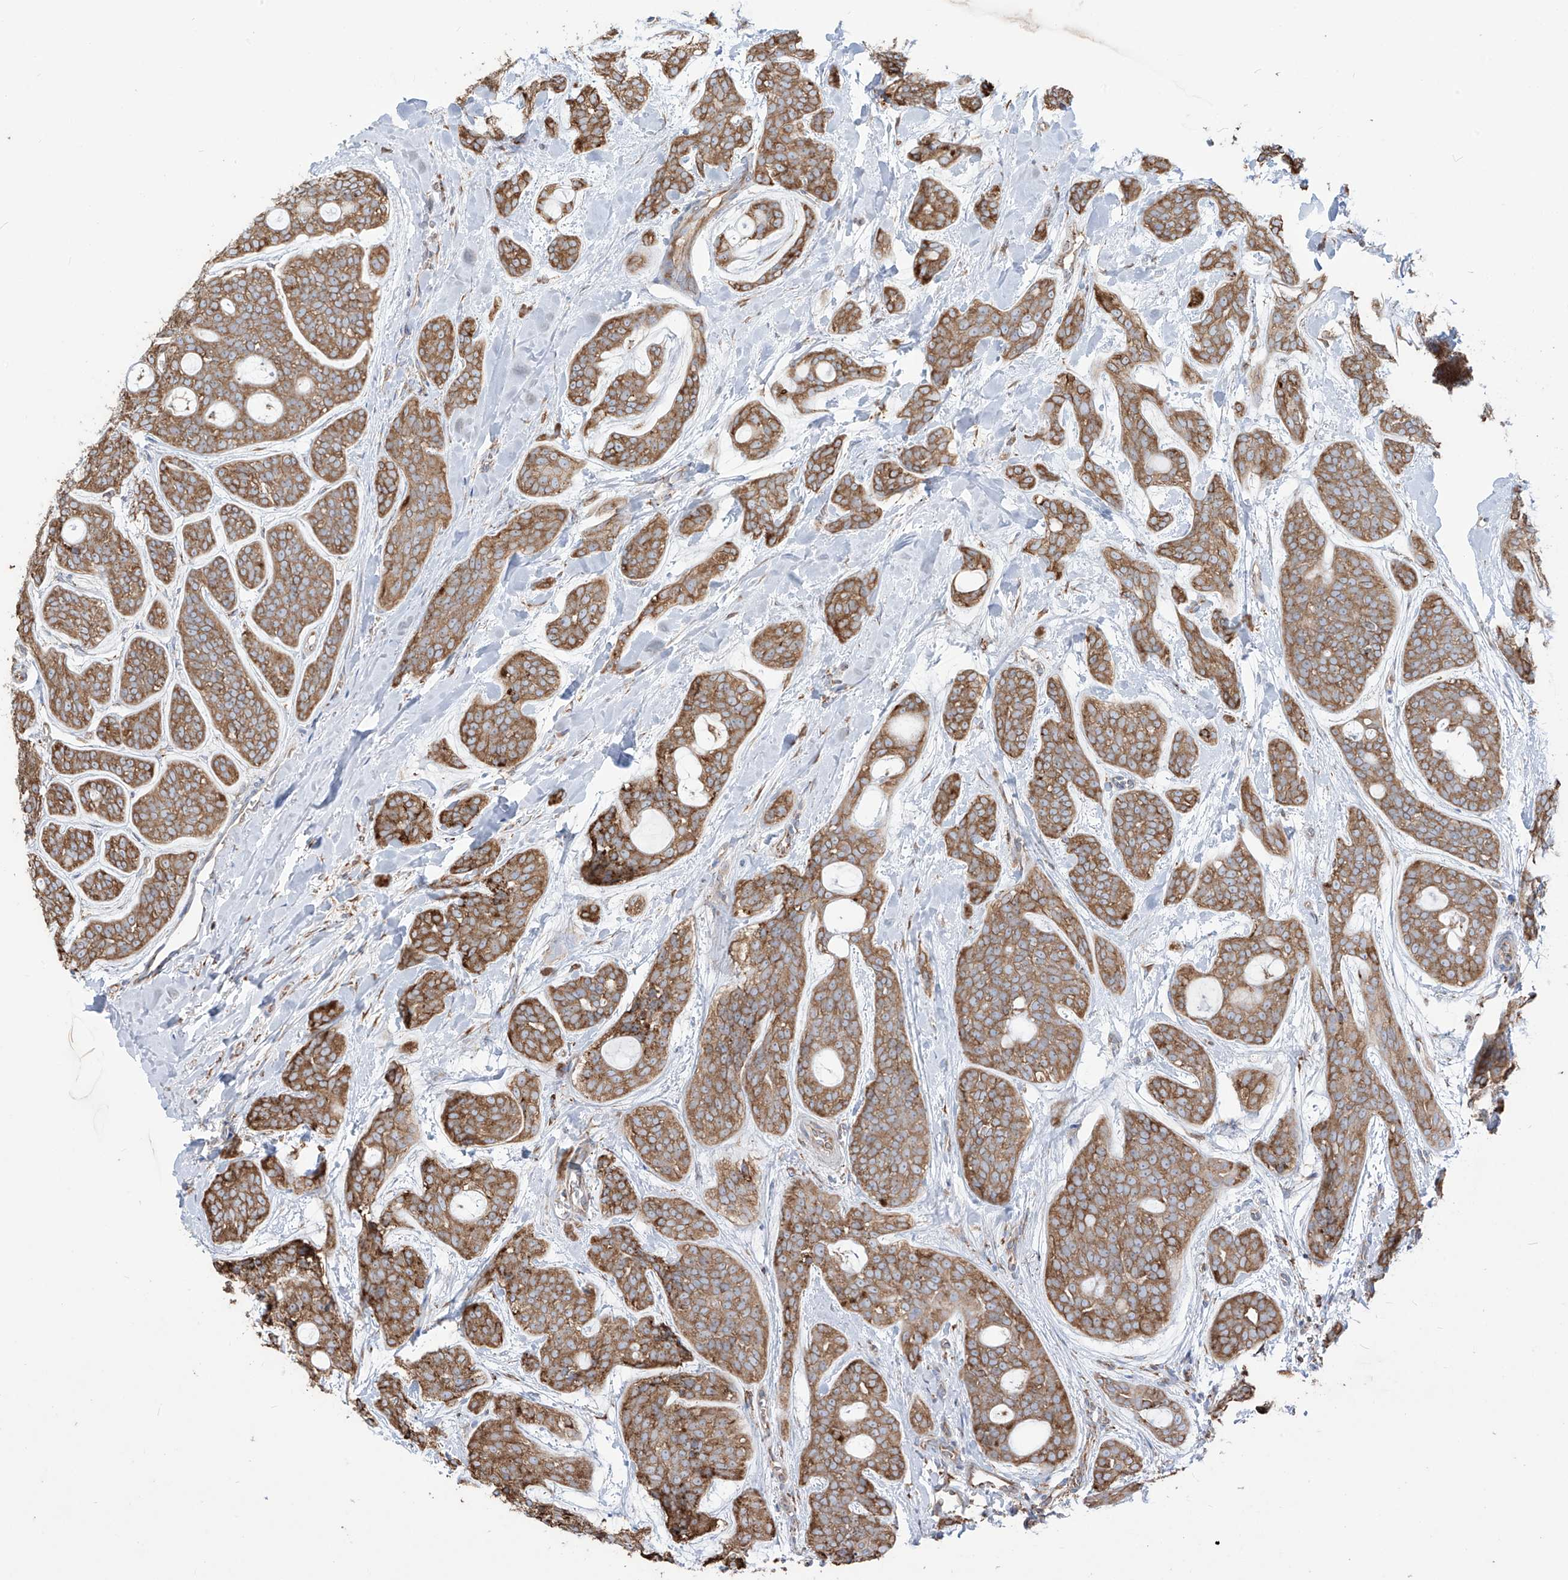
{"staining": {"intensity": "moderate", "quantity": ">75%", "location": "cytoplasmic/membranous"}, "tissue": "head and neck cancer", "cell_type": "Tumor cells", "image_type": "cancer", "snomed": [{"axis": "morphology", "description": "Adenocarcinoma, NOS"}, {"axis": "topography", "description": "Head-Neck"}], "caption": "Head and neck adenocarcinoma stained for a protein (brown) demonstrates moderate cytoplasmic/membranous positive expression in approximately >75% of tumor cells.", "gene": "PDIA6", "patient": {"sex": "male", "age": 66}}